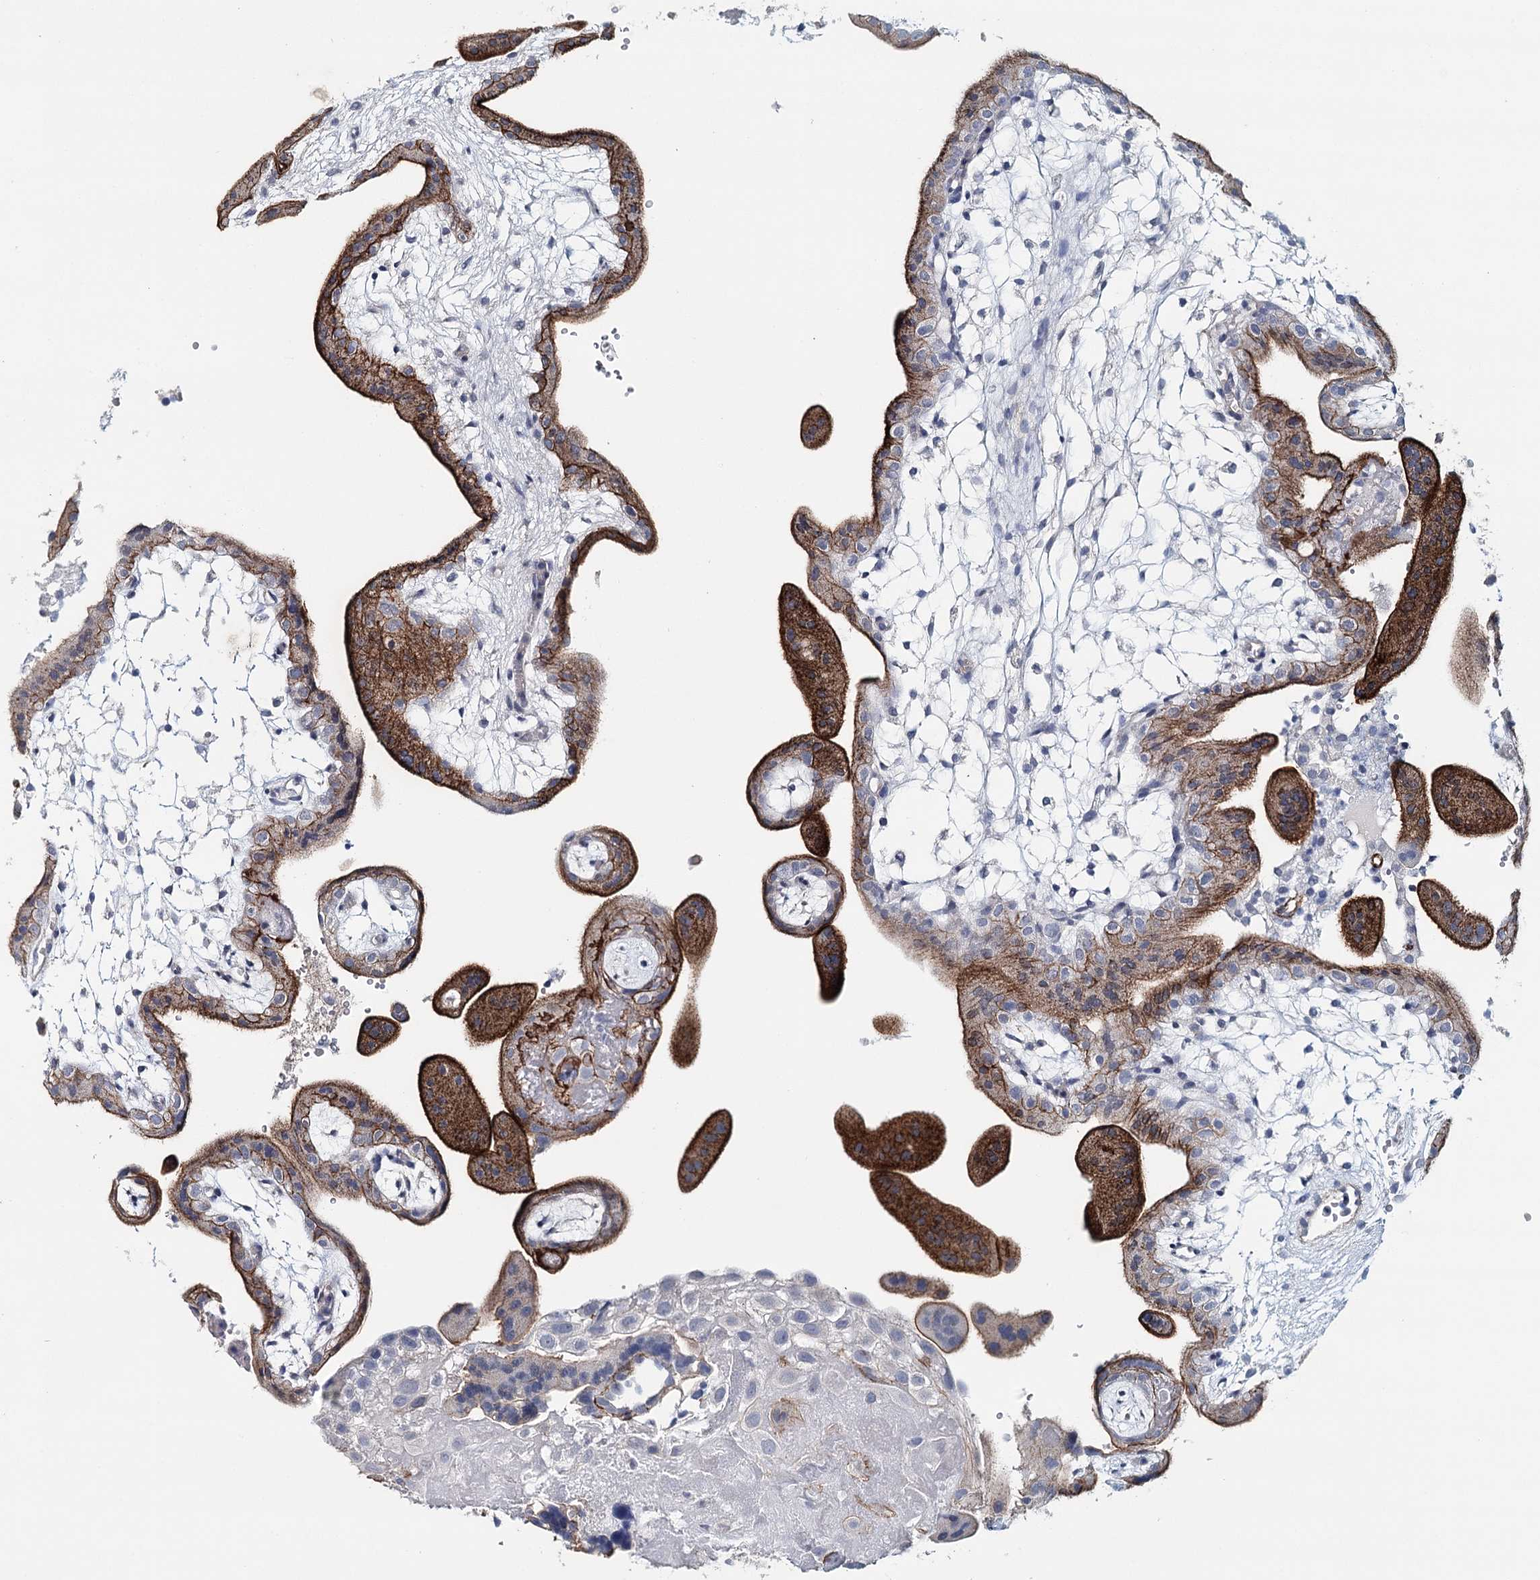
{"staining": {"intensity": "strong", "quantity": ">75%", "location": "cytoplasmic/membranous"}, "tissue": "placenta", "cell_type": "Trophoblastic cells", "image_type": "normal", "snomed": [{"axis": "morphology", "description": "Normal tissue, NOS"}, {"axis": "topography", "description": "Placenta"}], "caption": "High-power microscopy captured an immunohistochemistry (IHC) photomicrograph of normal placenta, revealing strong cytoplasmic/membranous positivity in about >75% of trophoblastic cells. (Stains: DAB (3,3'-diaminobenzidine) in brown, nuclei in blue, Microscopy: brightfield microscopy at high magnification).", "gene": "SYNPO", "patient": {"sex": "female", "age": 18}}